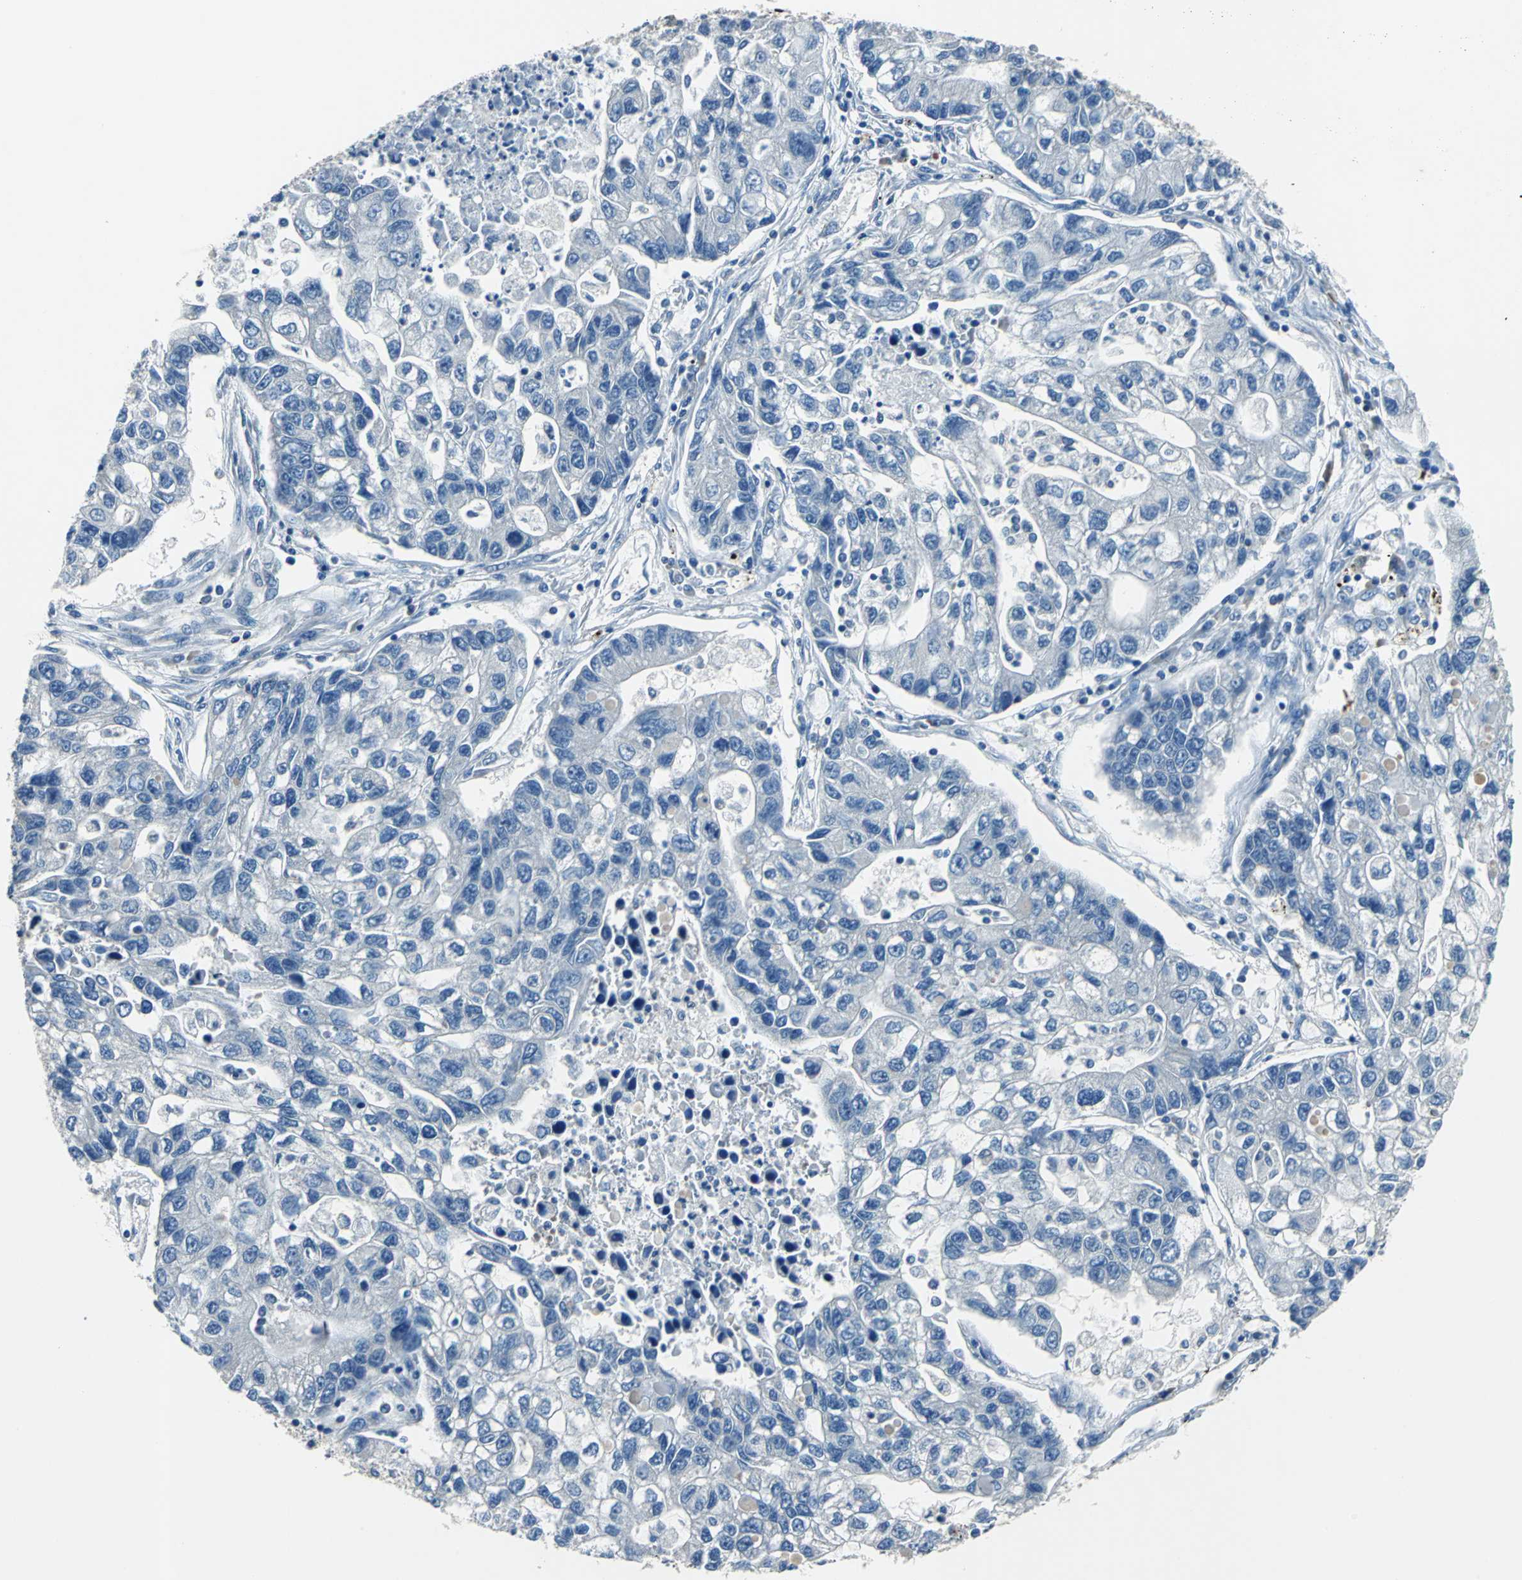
{"staining": {"intensity": "negative", "quantity": "none", "location": "none"}, "tissue": "lung cancer", "cell_type": "Tumor cells", "image_type": "cancer", "snomed": [{"axis": "morphology", "description": "Adenocarcinoma, NOS"}, {"axis": "topography", "description": "Lung"}], "caption": "Tumor cells are negative for protein expression in human adenocarcinoma (lung).", "gene": "PRKCA", "patient": {"sex": "female", "age": 51}}